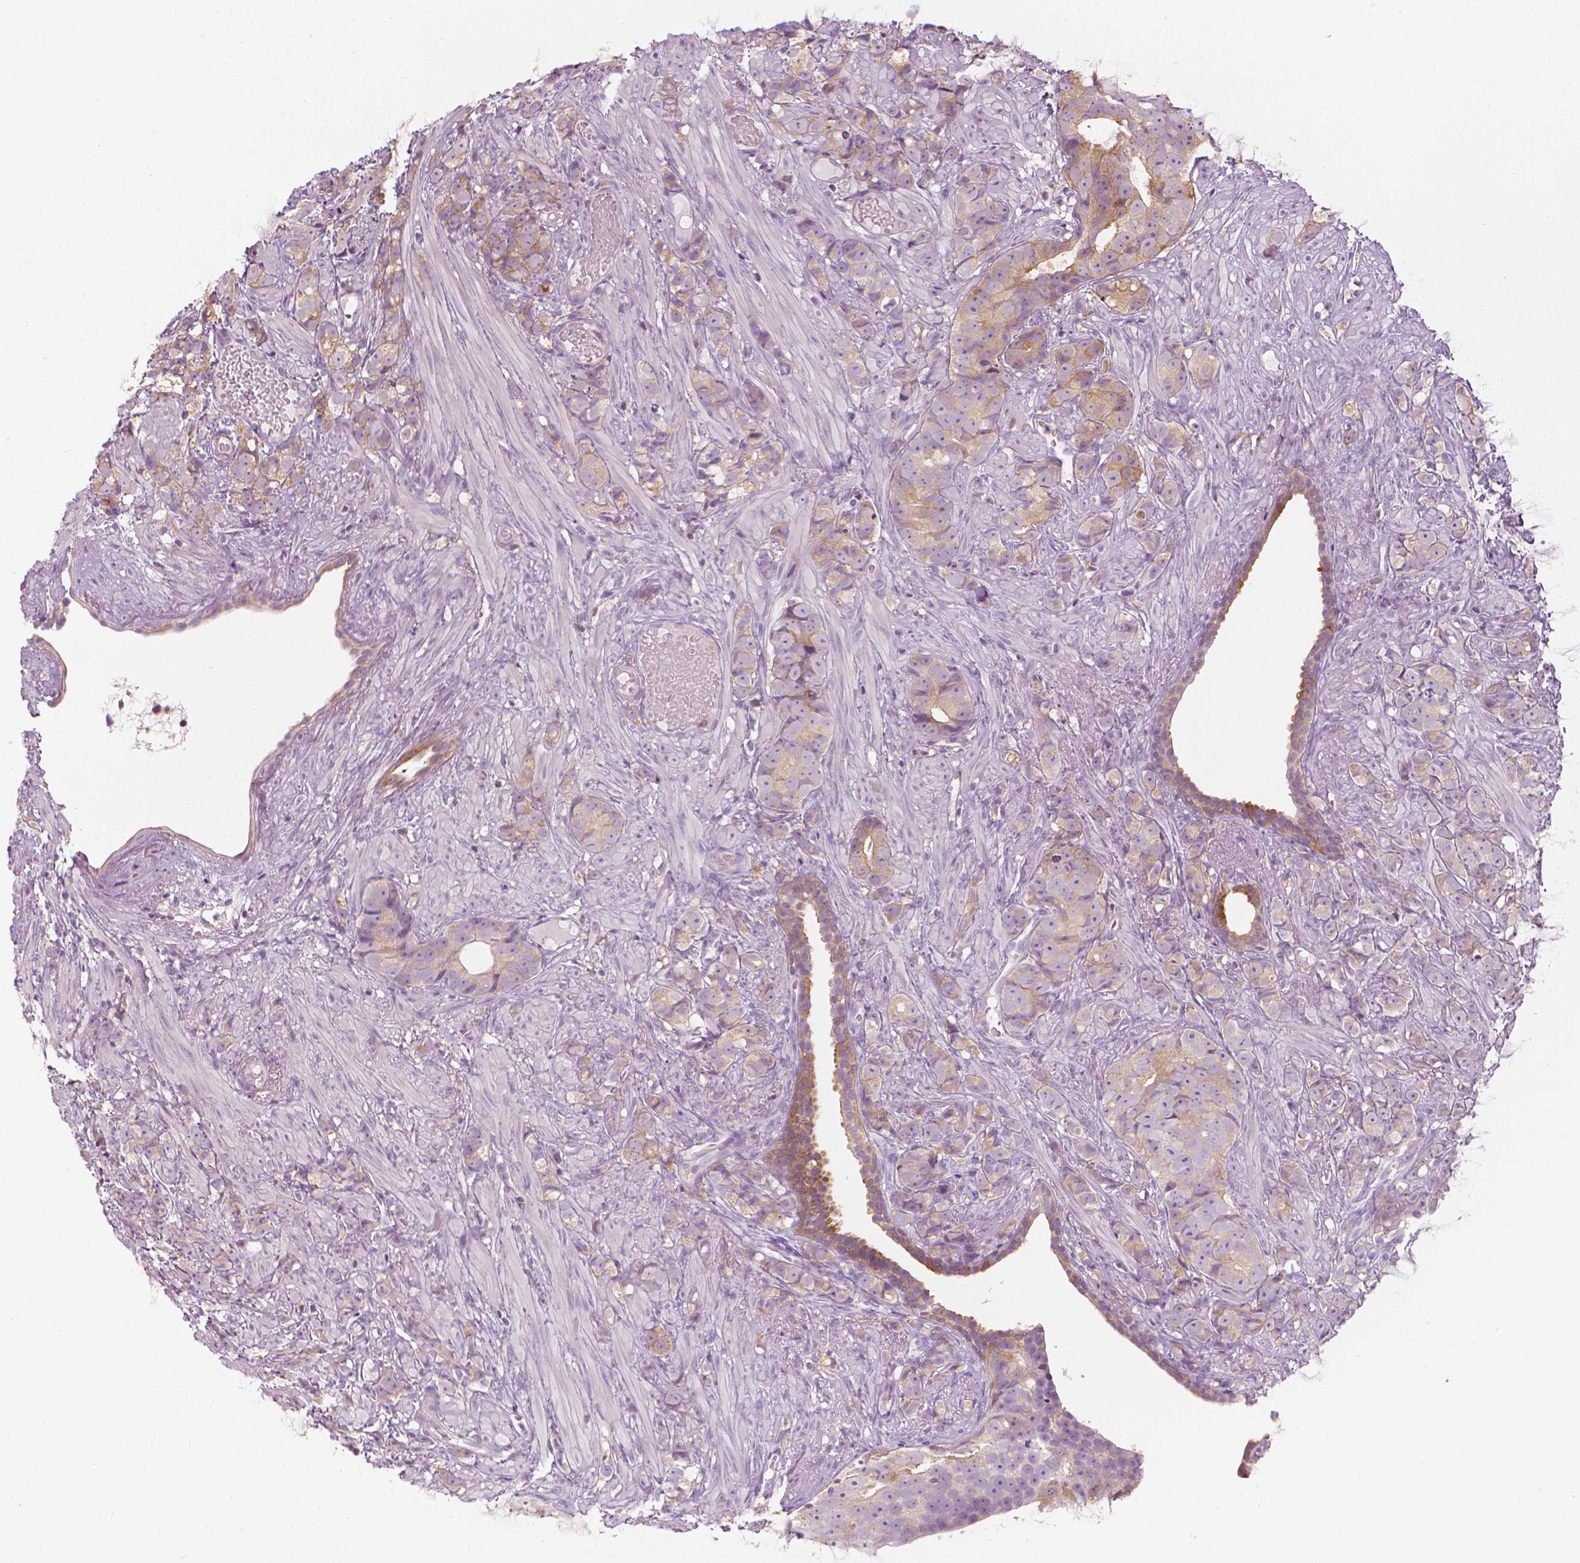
{"staining": {"intensity": "weak", "quantity": "<25%", "location": "cytoplasmic/membranous"}, "tissue": "prostate cancer", "cell_type": "Tumor cells", "image_type": "cancer", "snomed": [{"axis": "morphology", "description": "Adenocarcinoma, High grade"}, {"axis": "topography", "description": "Prostate"}], "caption": "Tumor cells are negative for protein expression in human prostate high-grade adenocarcinoma.", "gene": "SHMT1", "patient": {"sex": "male", "age": 81}}